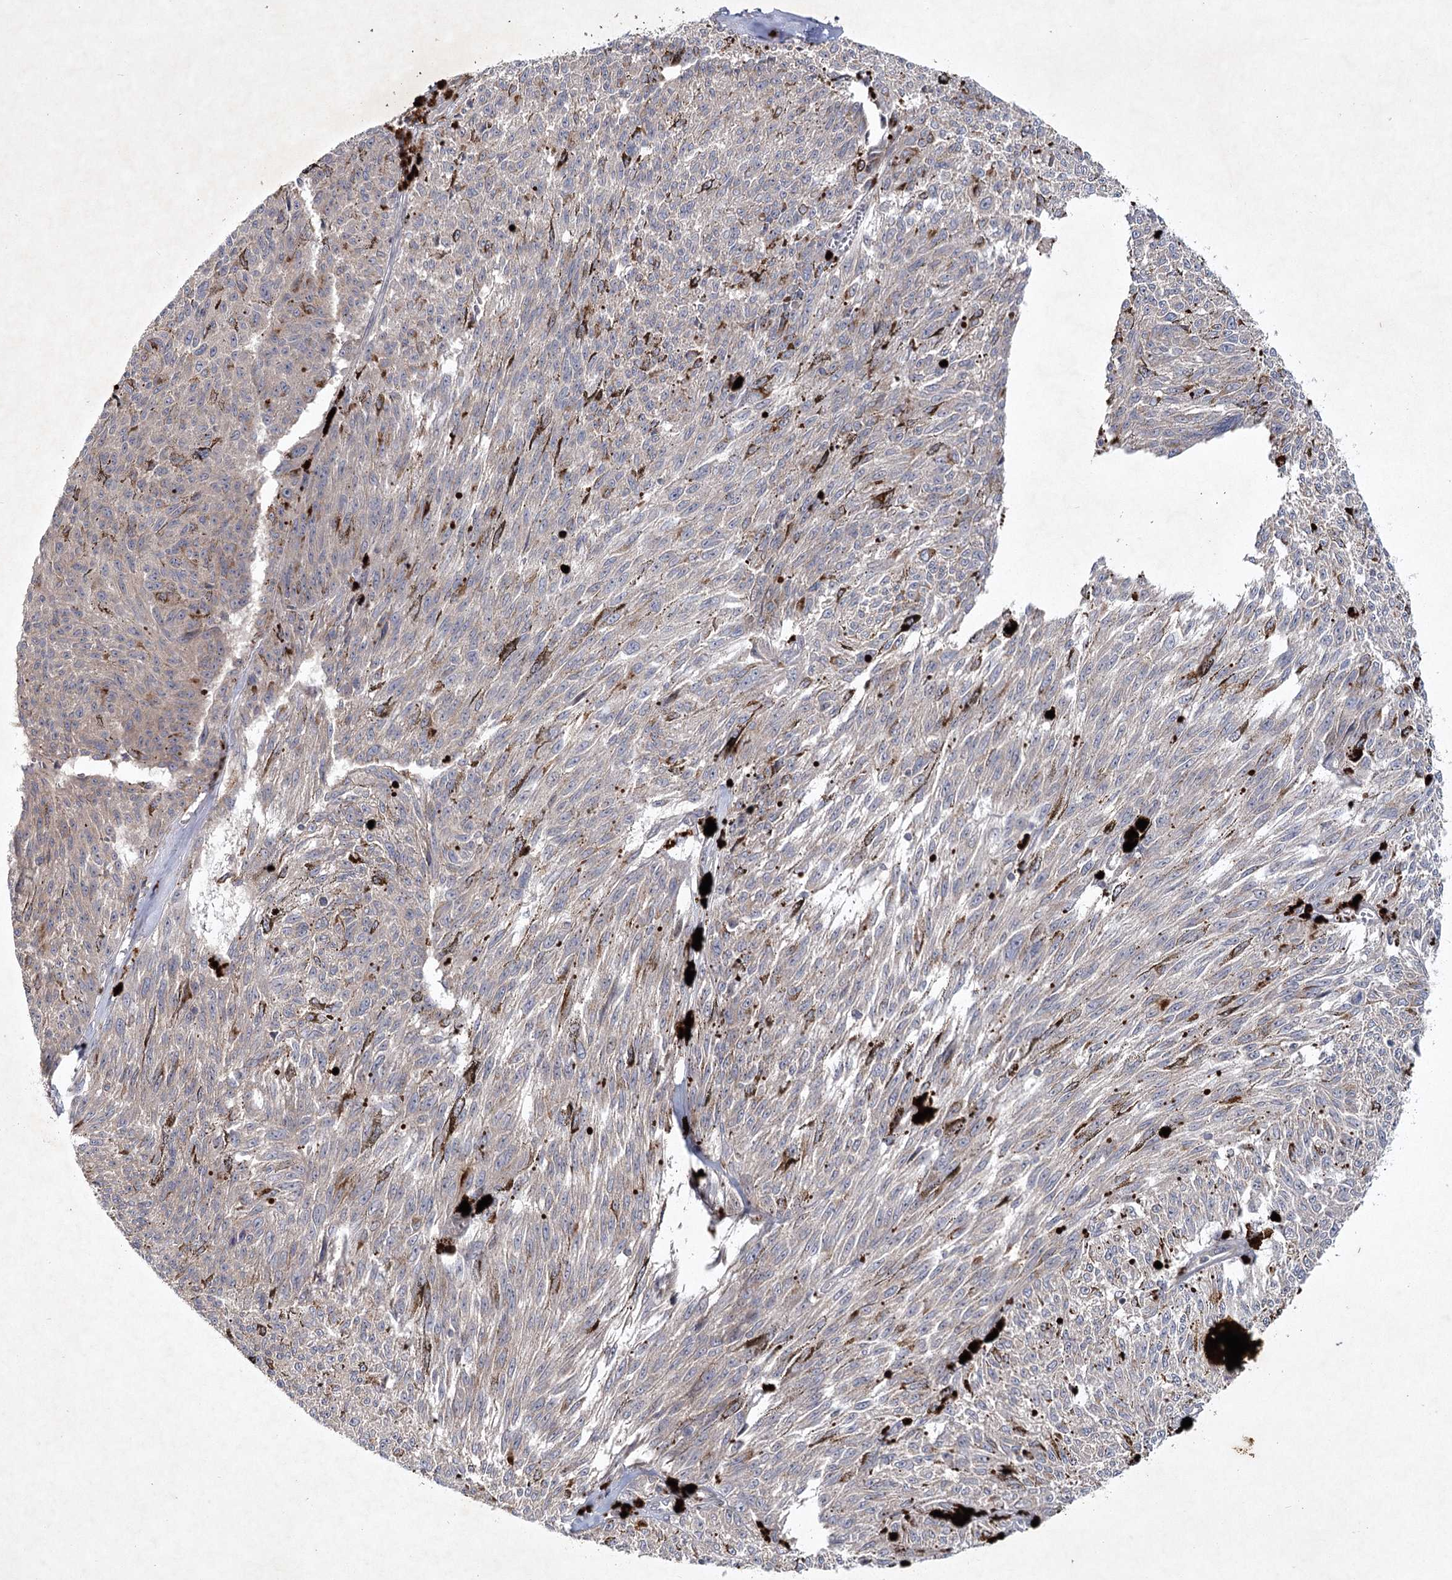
{"staining": {"intensity": "weak", "quantity": "<25%", "location": "cytoplasmic/membranous"}, "tissue": "melanoma", "cell_type": "Tumor cells", "image_type": "cancer", "snomed": [{"axis": "morphology", "description": "Malignant melanoma, NOS"}, {"axis": "topography", "description": "Skin"}], "caption": "High power microscopy image of an immunohistochemistry photomicrograph of malignant melanoma, revealing no significant expression in tumor cells.", "gene": "MAP3K13", "patient": {"sex": "female", "age": 72}}